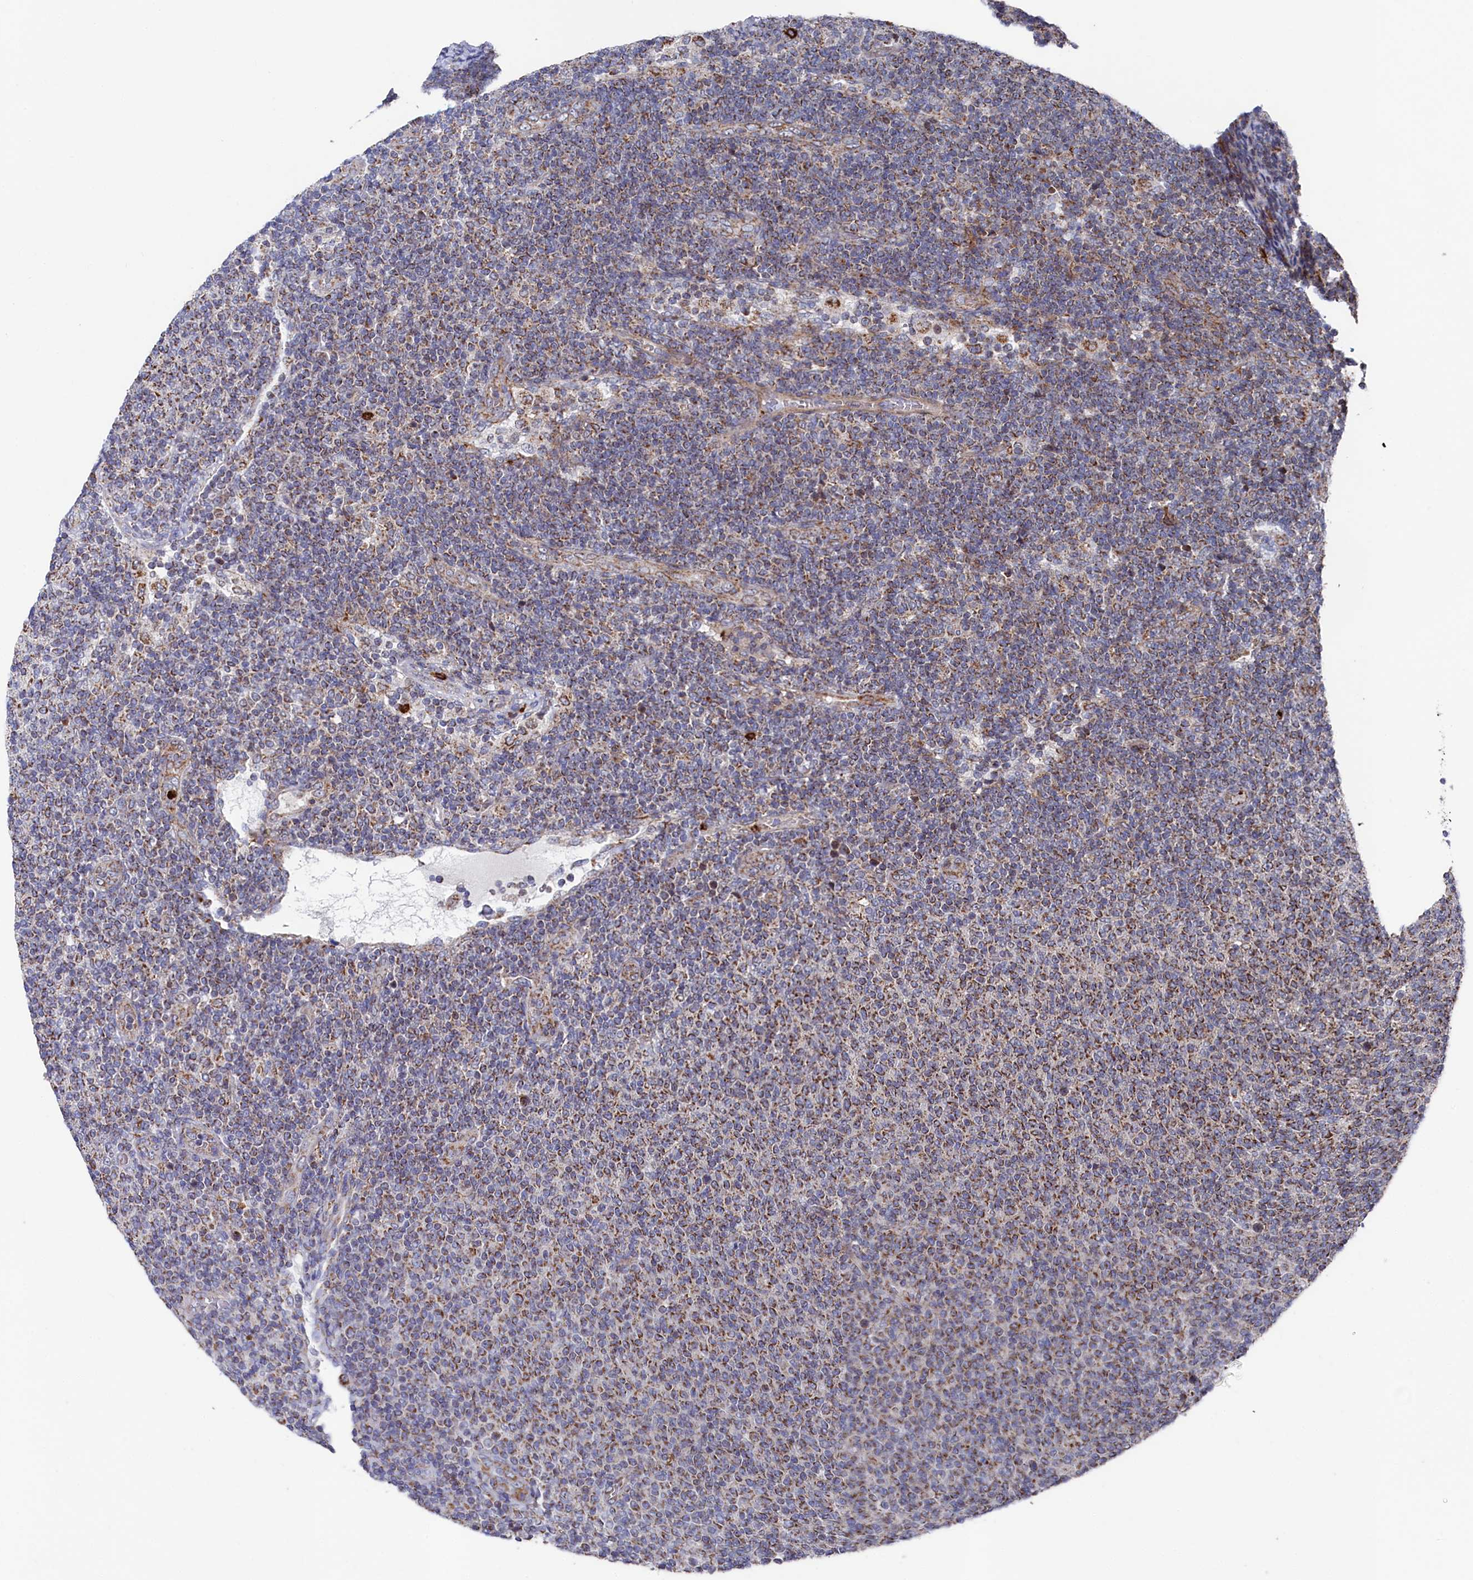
{"staining": {"intensity": "moderate", "quantity": ">75%", "location": "cytoplasmic/membranous"}, "tissue": "lymphoma", "cell_type": "Tumor cells", "image_type": "cancer", "snomed": [{"axis": "morphology", "description": "Malignant lymphoma, non-Hodgkin's type, Low grade"}, {"axis": "topography", "description": "Lymph node"}], "caption": "Immunohistochemical staining of human lymphoma shows medium levels of moderate cytoplasmic/membranous staining in about >75% of tumor cells. (Stains: DAB in brown, nuclei in blue, Microscopy: brightfield microscopy at high magnification).", "gene": "CHCHD1", "patient": {"sex": "male", "age": 66}}